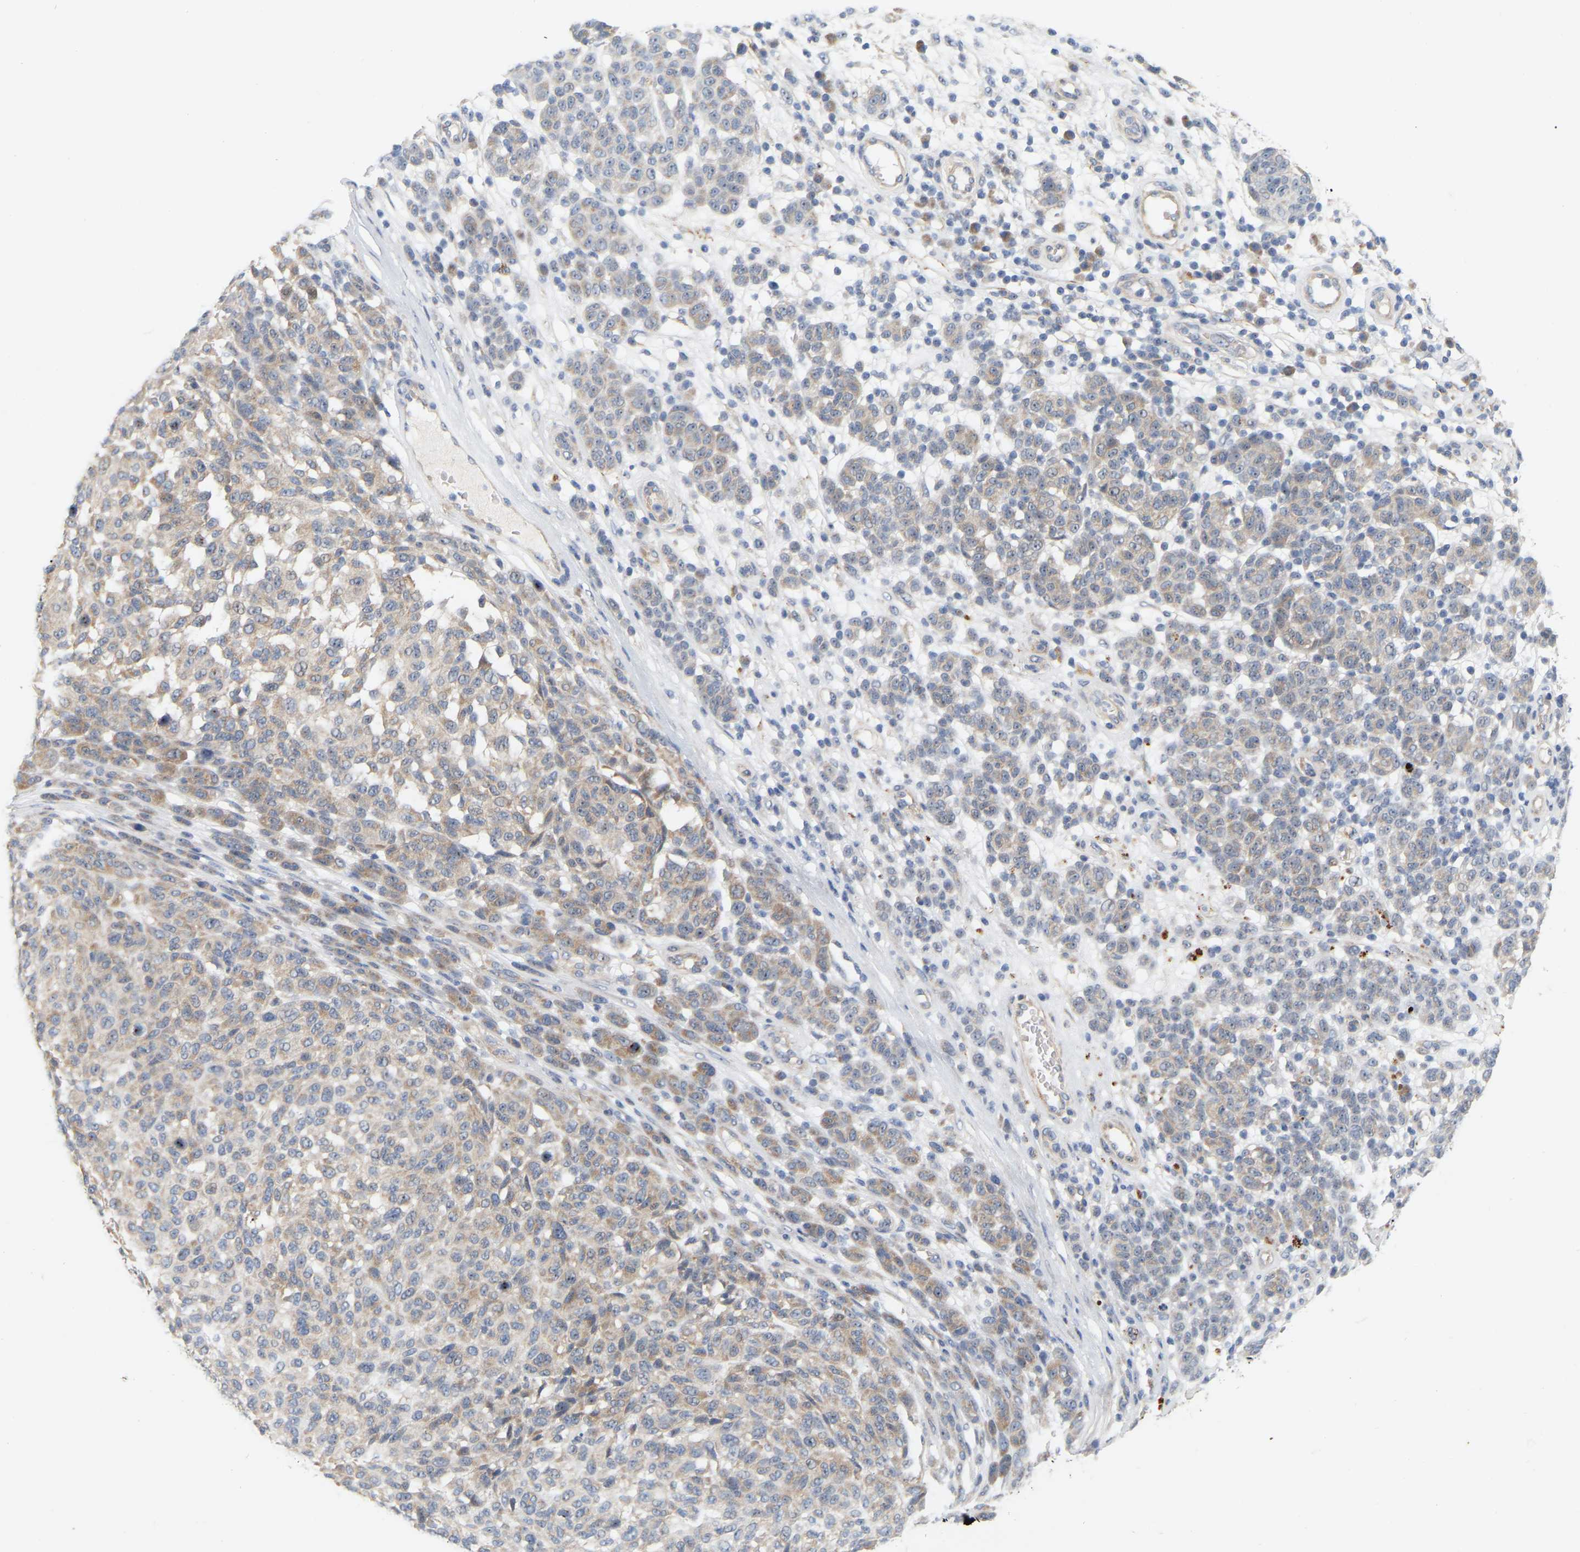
{"staining": {"intensity": "weak", "quantity": ">75%", "location": "cytoplasmic/membranous"}, "tissue": "melanoma", "cell_type": "Tumor cells", "image_type": "cancer", "snomed": [{"axis": "morphology", "description": "Malignant melanoma, NOS"}, {"axis": "topography", "description": "Skin"}], "caption": "Immunohistochemical staining of melanoma shows low levels of weak cytoplasmic/membranous protein expression in approximately >75% of tumor cells.", "gene": "MINDY4", "patient": {"sex": "male", "age": 59}}